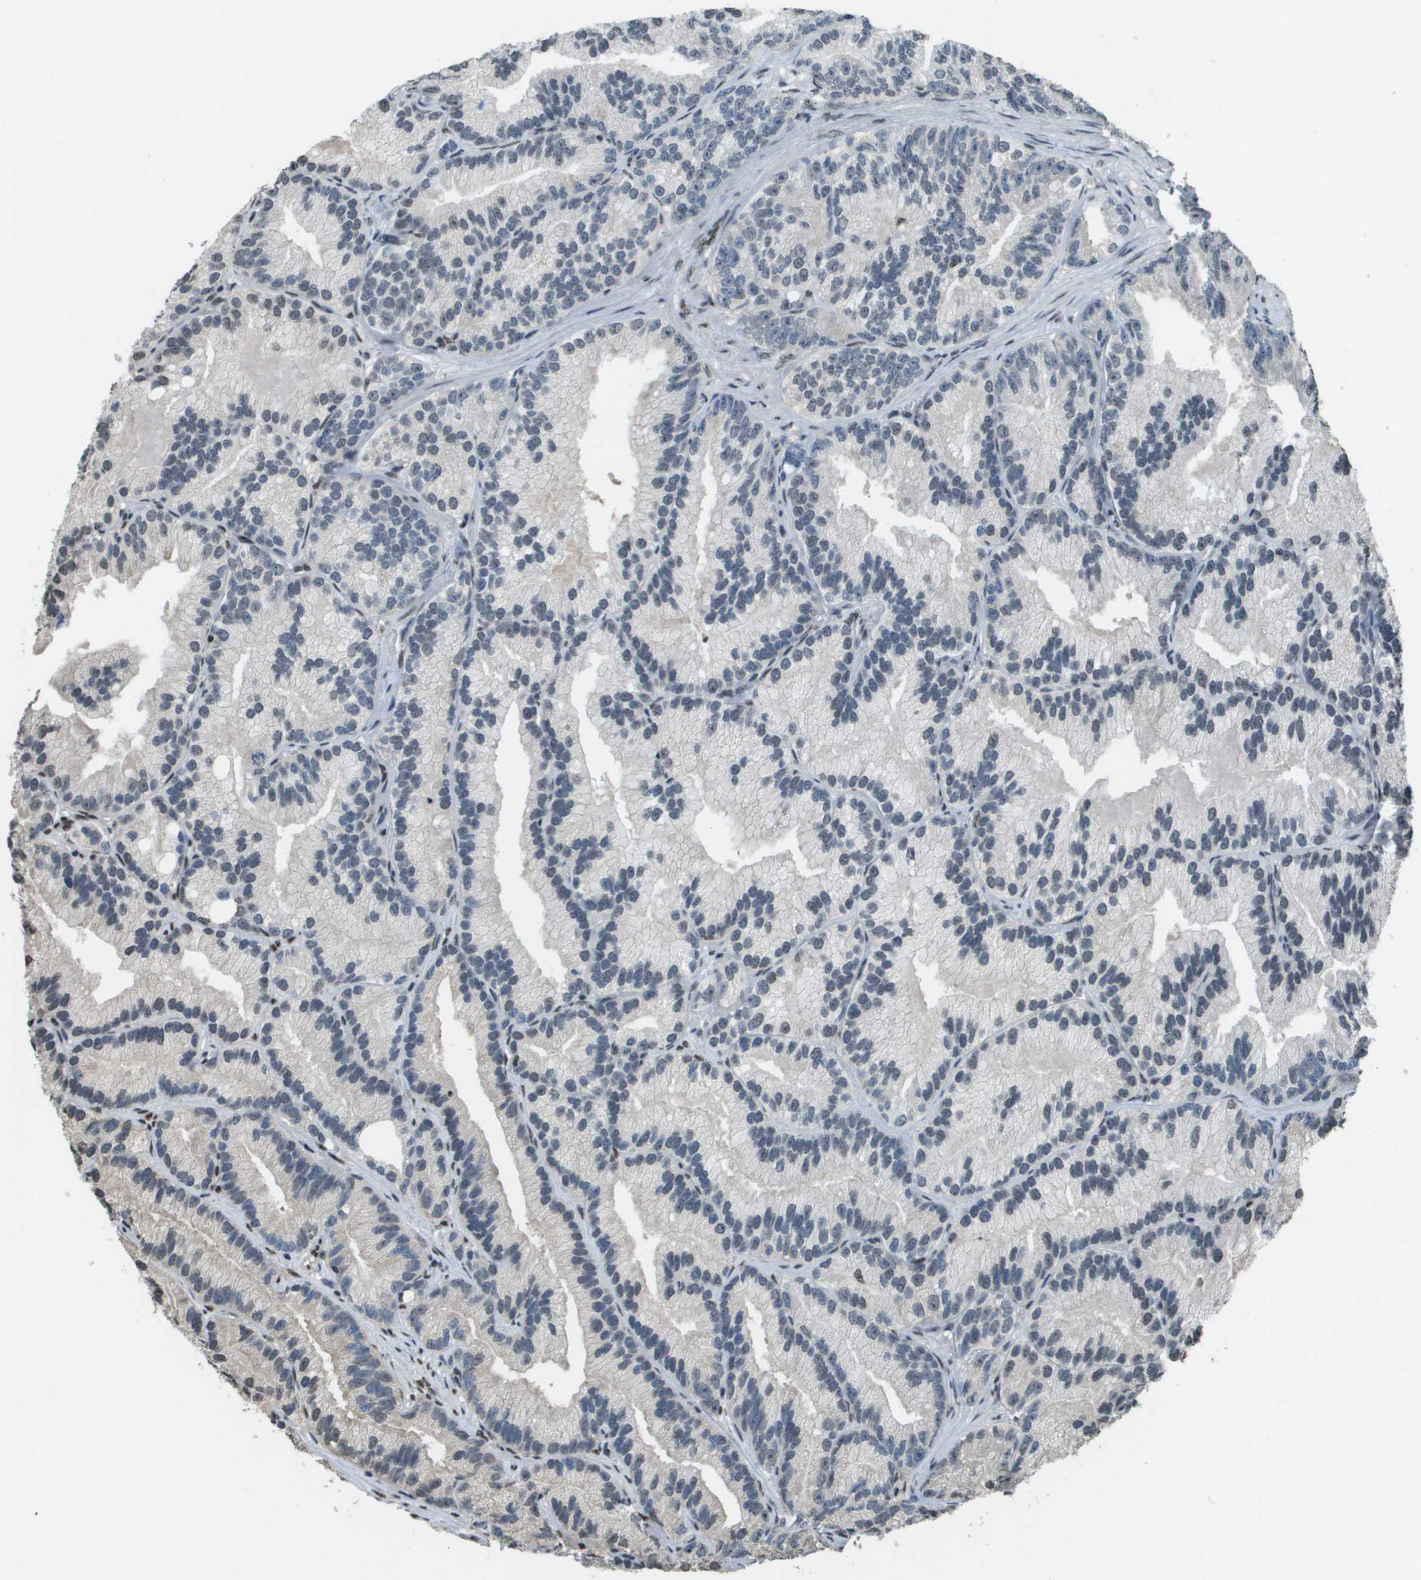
{"staining": {"intensity": "moderate", "quantity": "<25%", "location": "nuclear"}, "tissue": "prostate cancer", "cell_type": "Tumor cells", "image_type": "cancer", "snomed": [{"axis": "morphology", "description": "Adenocarcinoma, Low grade"}, {"axis": "topography", "description": "Prostate"}], "caption": "The immunohistochemical stain highlights moderate nuclear positivity in tumor cells of low-grade adenocarcinoma (prostate) tissue.", "gene": "SP100", "patient": {"sex": "male", "age": 89}}